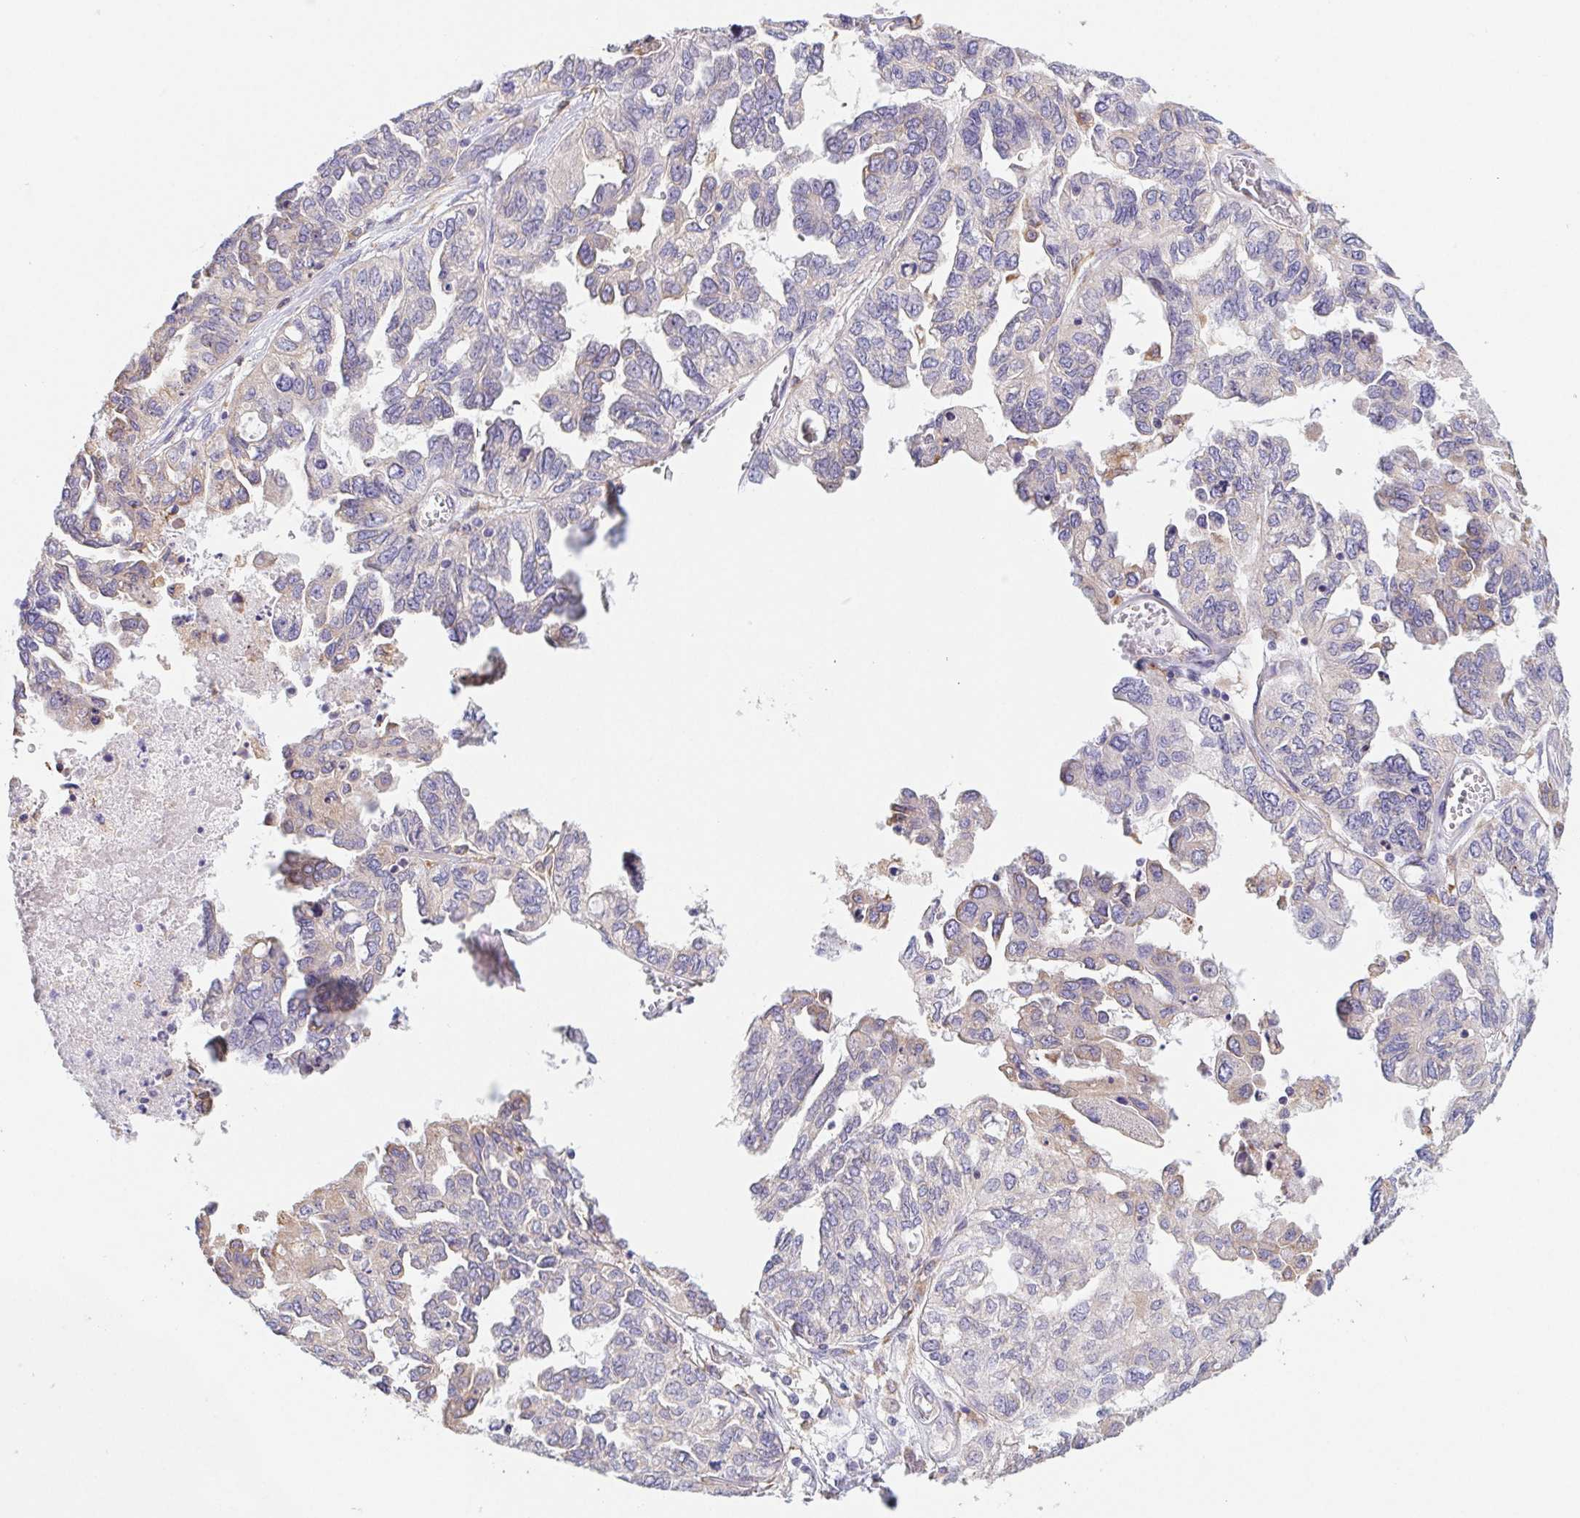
{"staining": {"intensity": "negative", "quantity": "none", "location": "none"}, "tissue": "ovarian cancer", "cell_type": "Tumor cells", "image_type": "cancer", "snomed": [{"axis": "morphology", "description": "Cystadenocarcinoma, serous, NOS"}, {"axis": "topography", "description": "Ovary"}], "caption": "The IHC micrograph has no significant expression in tumor cells of serous cystadenocarcinoma (ovarian) tissue.", "gene": "ADAM8", "patient": {"sex": "female", "age": 53}}